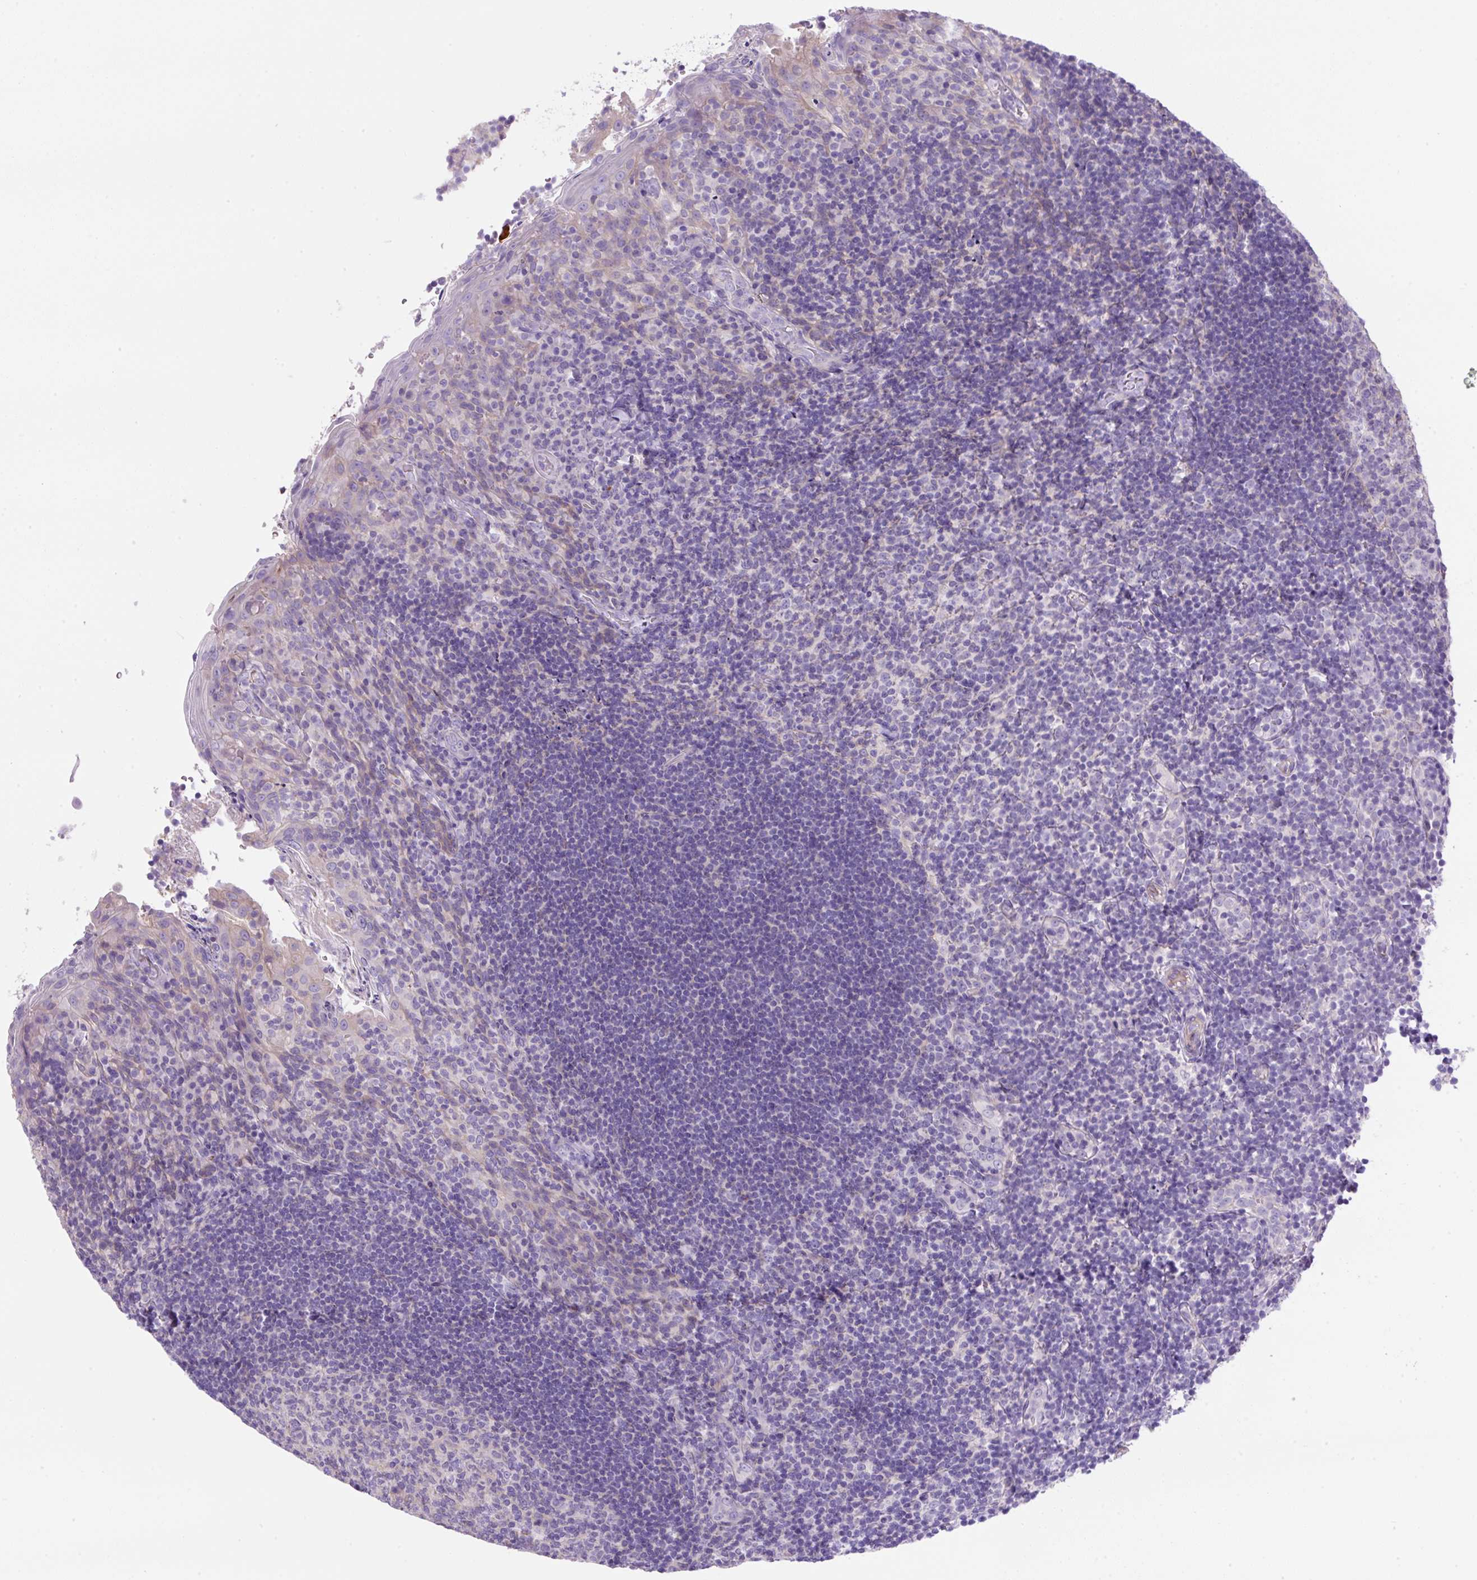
{"staining": {"intensity": "negative", "quantity": "none", "location": "none"}, "tissue": "tonsil", "cell_type": "Germinal center cells", "image_type": "normal", "snomed": [{"axis": "morphology", "description": "Normal tissue, NOS"}, {"axis": "topography", "description": "Tonsil"}], "caption": "High magnification brightfield microscopy of normal tonsil stained with DAB (3,3'-diaminobenzidine) (brown) and counterstained with hematoxylin (blue): germinal center cells show no significant expression.", "gene": "NPTN", "patient": {"sex": "female", "age": 10}}